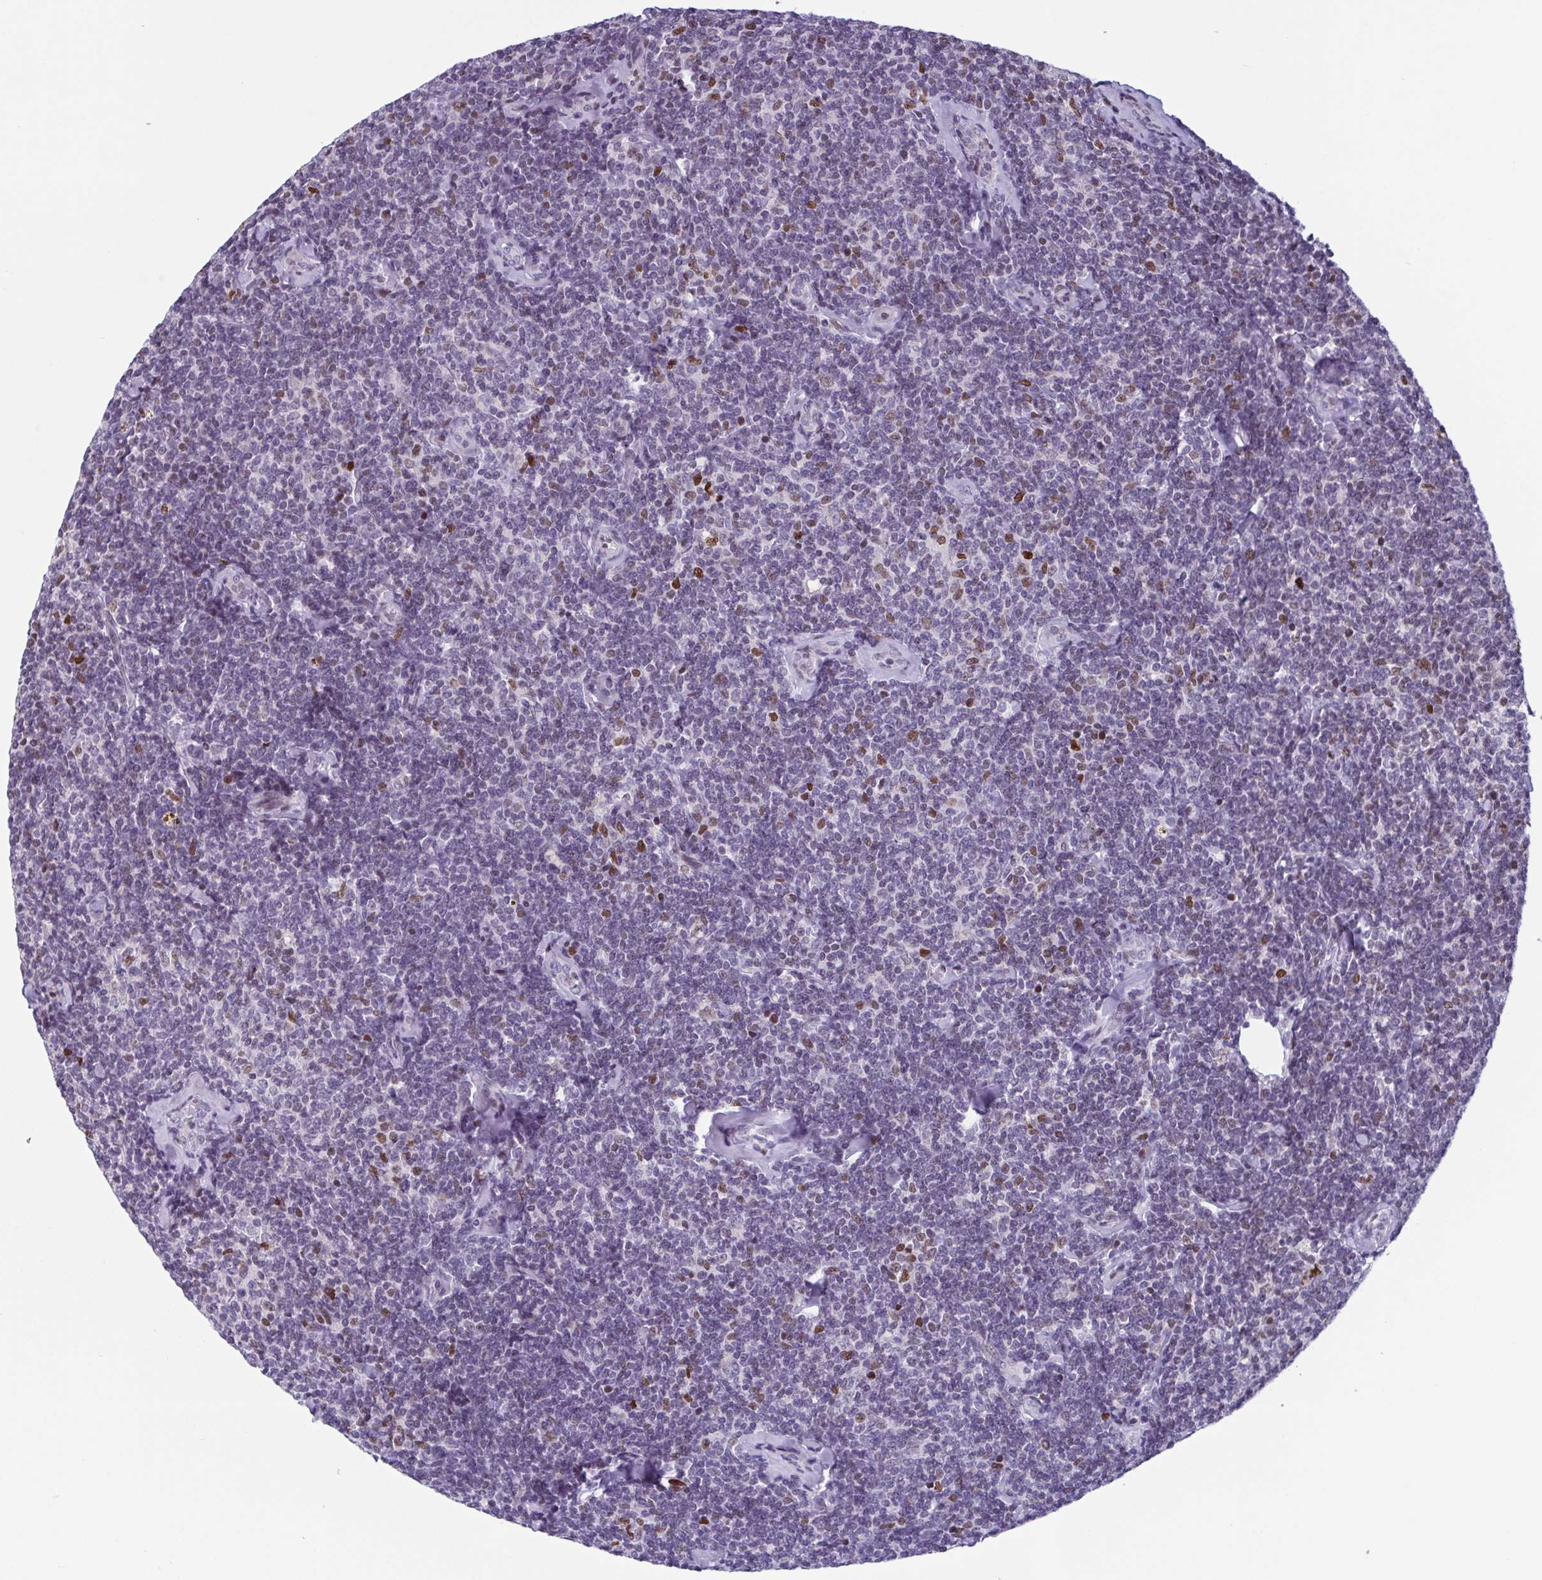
{"staining": {"intensity": "negative", "quantity": "none", "location": "none"}, "tissue": "lymphoma", "cell_type": "Tumor cells", "image_type": "cancer", "snomed": [{"axis": "morphology", "description": "Malignant lymphoma, non-Hodgkin's type, Low grade"}, {"axis": "topography", "description": "Lymph node"}], "caption": "Human lymphoma stained for a protein using IHC demonstrates no positivity in tumor cells.", "gene": "IRF1", "patient": {"sex": "female", "age": 56}}